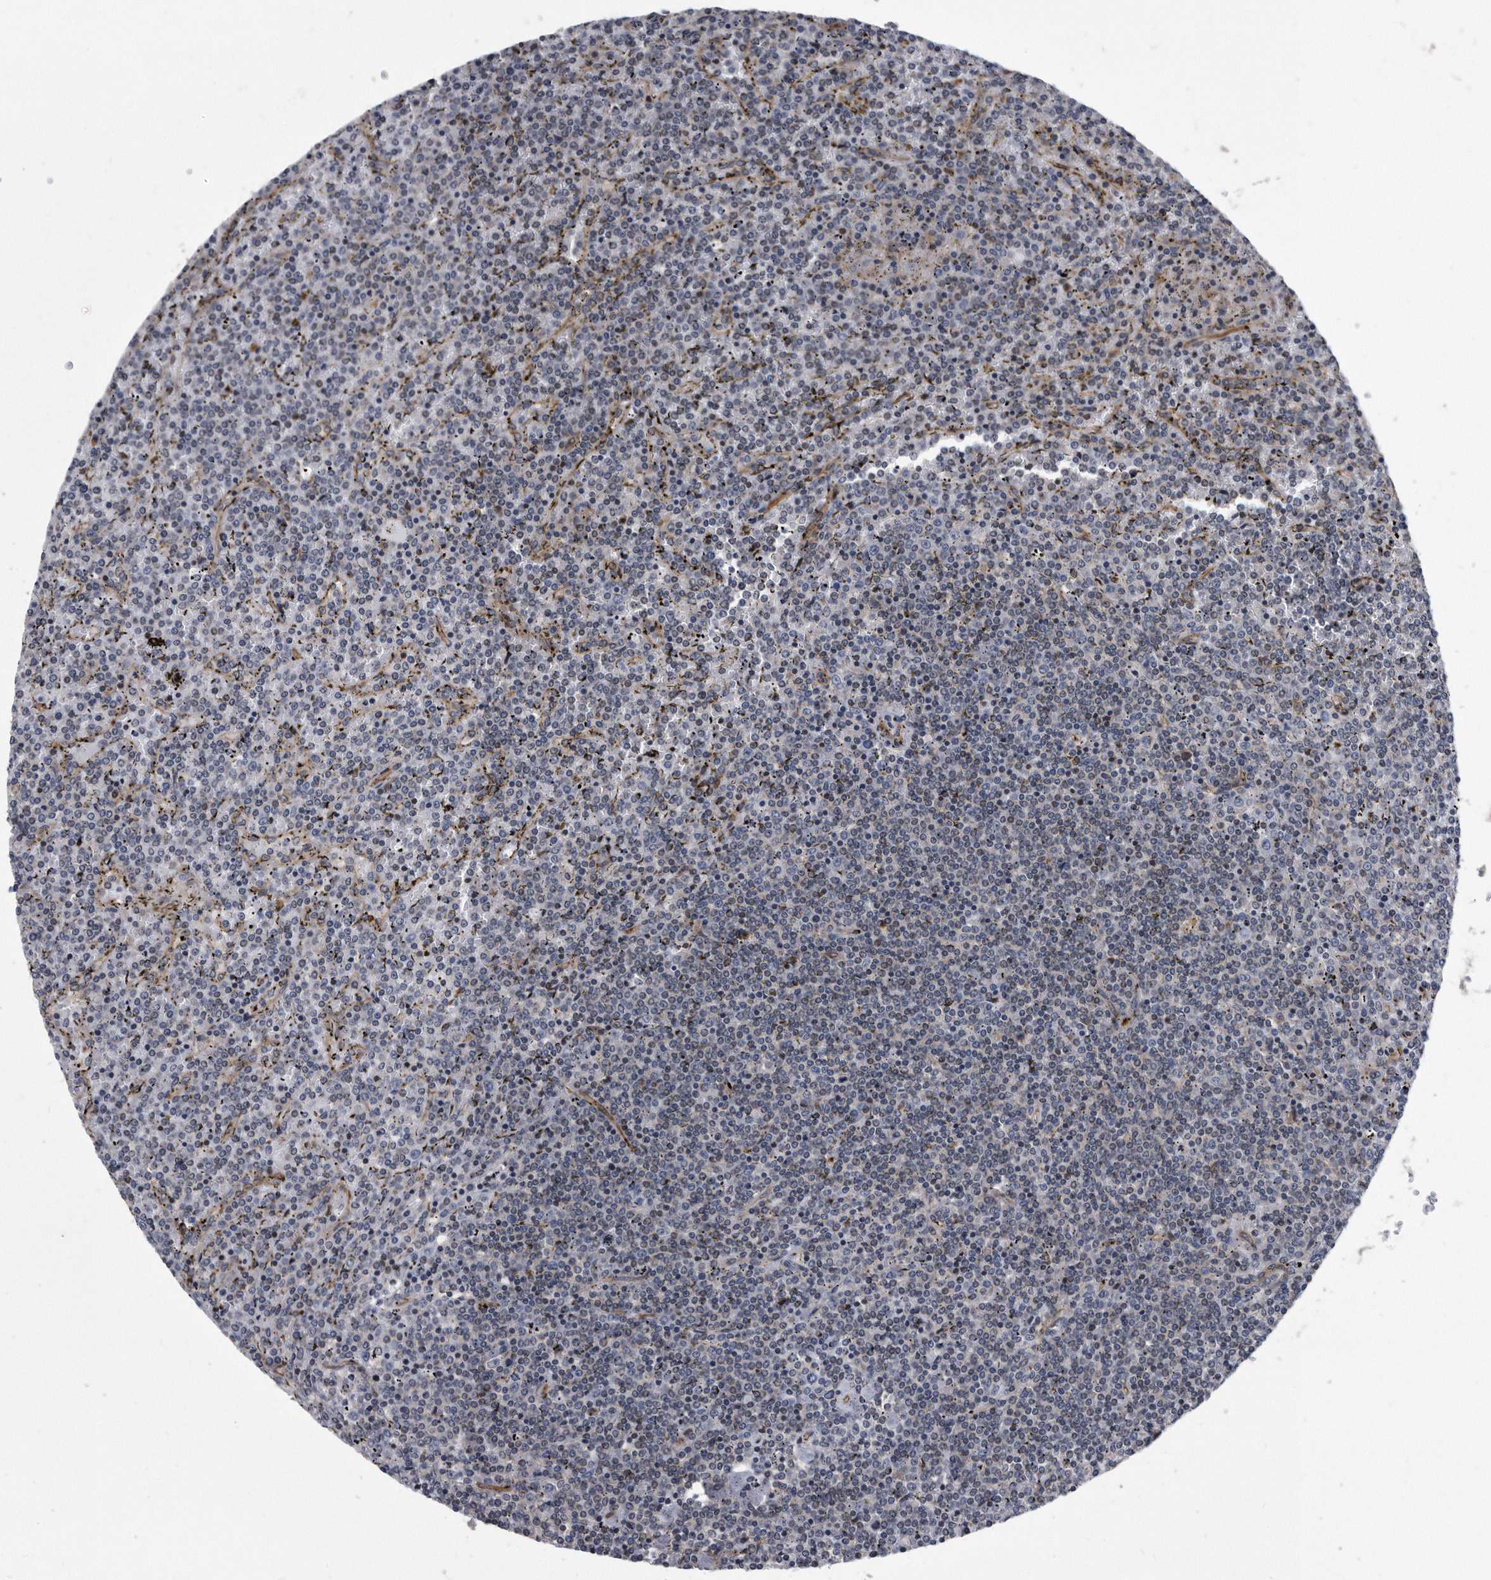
{"staining": {"intensity": "negative", "quantity": "none", "location": "none"}, "tissue": "lymphoma", "cell_type": "Tumor cells", "image_type": "cancer", "snomed": [{"axis": "morphology", "description": "Malignant lymphoma, non-Hodgkin's type, Low grade"}, {"axis": "topography", "description": "Spleen"}], "caption": "A high-resolution photomicrograph shows immunohistochemistry staining of lymphoma, which demonstrates no significant positivity in tumor cells.", "gene": "ARMCX1", "patient": {"sex": "female", "age": 19}}